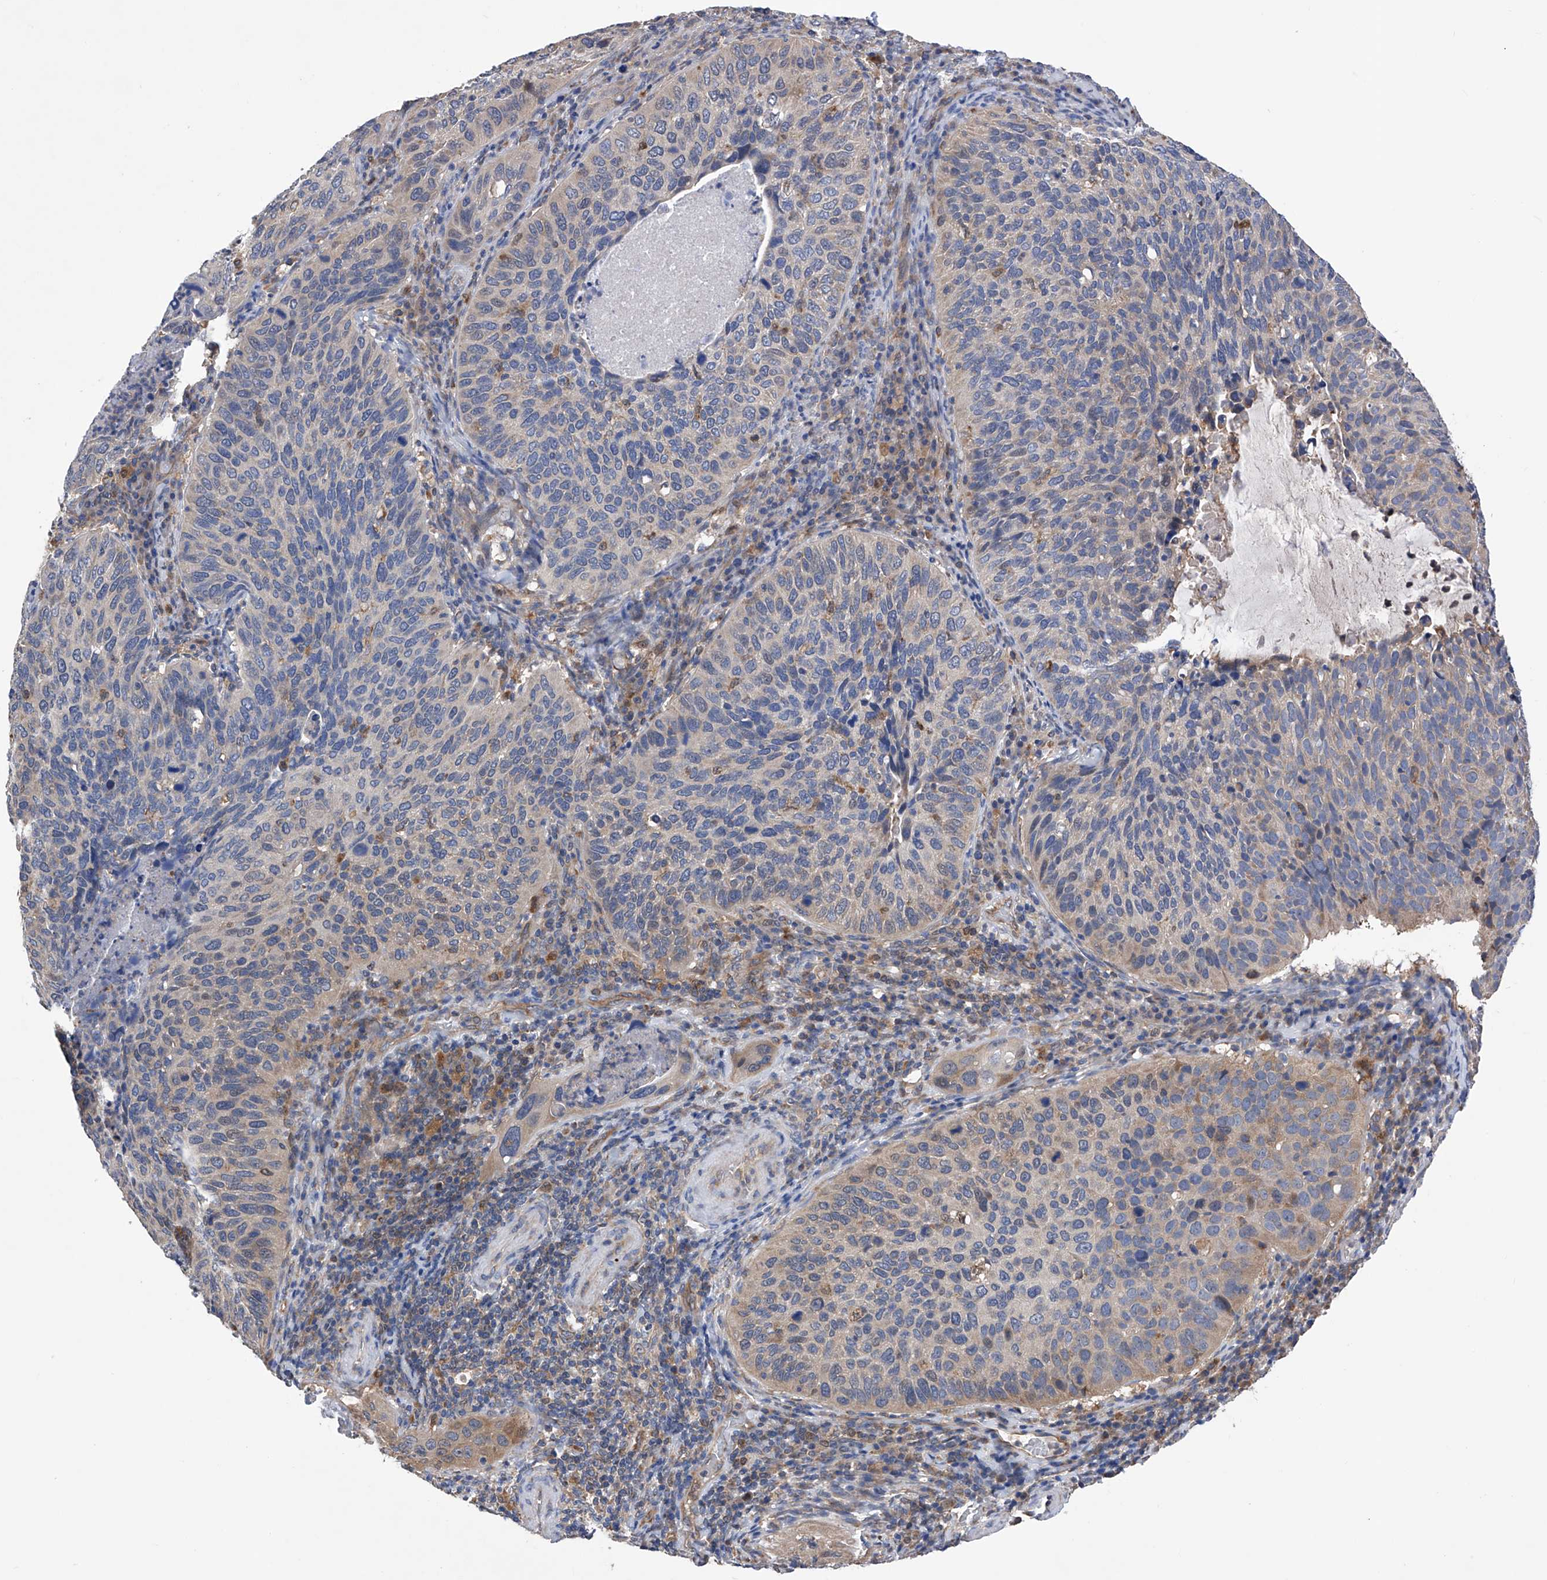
{"staining": {"intensity": "moderate", "quantity": "<25%", "location": "cytoplasmic/membranous"}, "tissue": "cervical cancer", "cell_type": "Tumor cells", "image_type": "cancer", "snomed": [{"axis": "morphology", "description": "Squamous cell carcinoma, NOS"}, {"axis": "topography", "description": "Cervix"}], "caption": "DAB immunohistochemical staining of human squamous cell carcinoma (cervical) demonstrates moderate cytoplasmic/membranous protein expression in about <25% of tumor cells. The staining is performed using DAB brown chromogen to label protein expression. The nuclei are counter-stained blue using hematoxylin.", "gene": "SPATA20", "patient": {"sex": "female", "age": 38}}